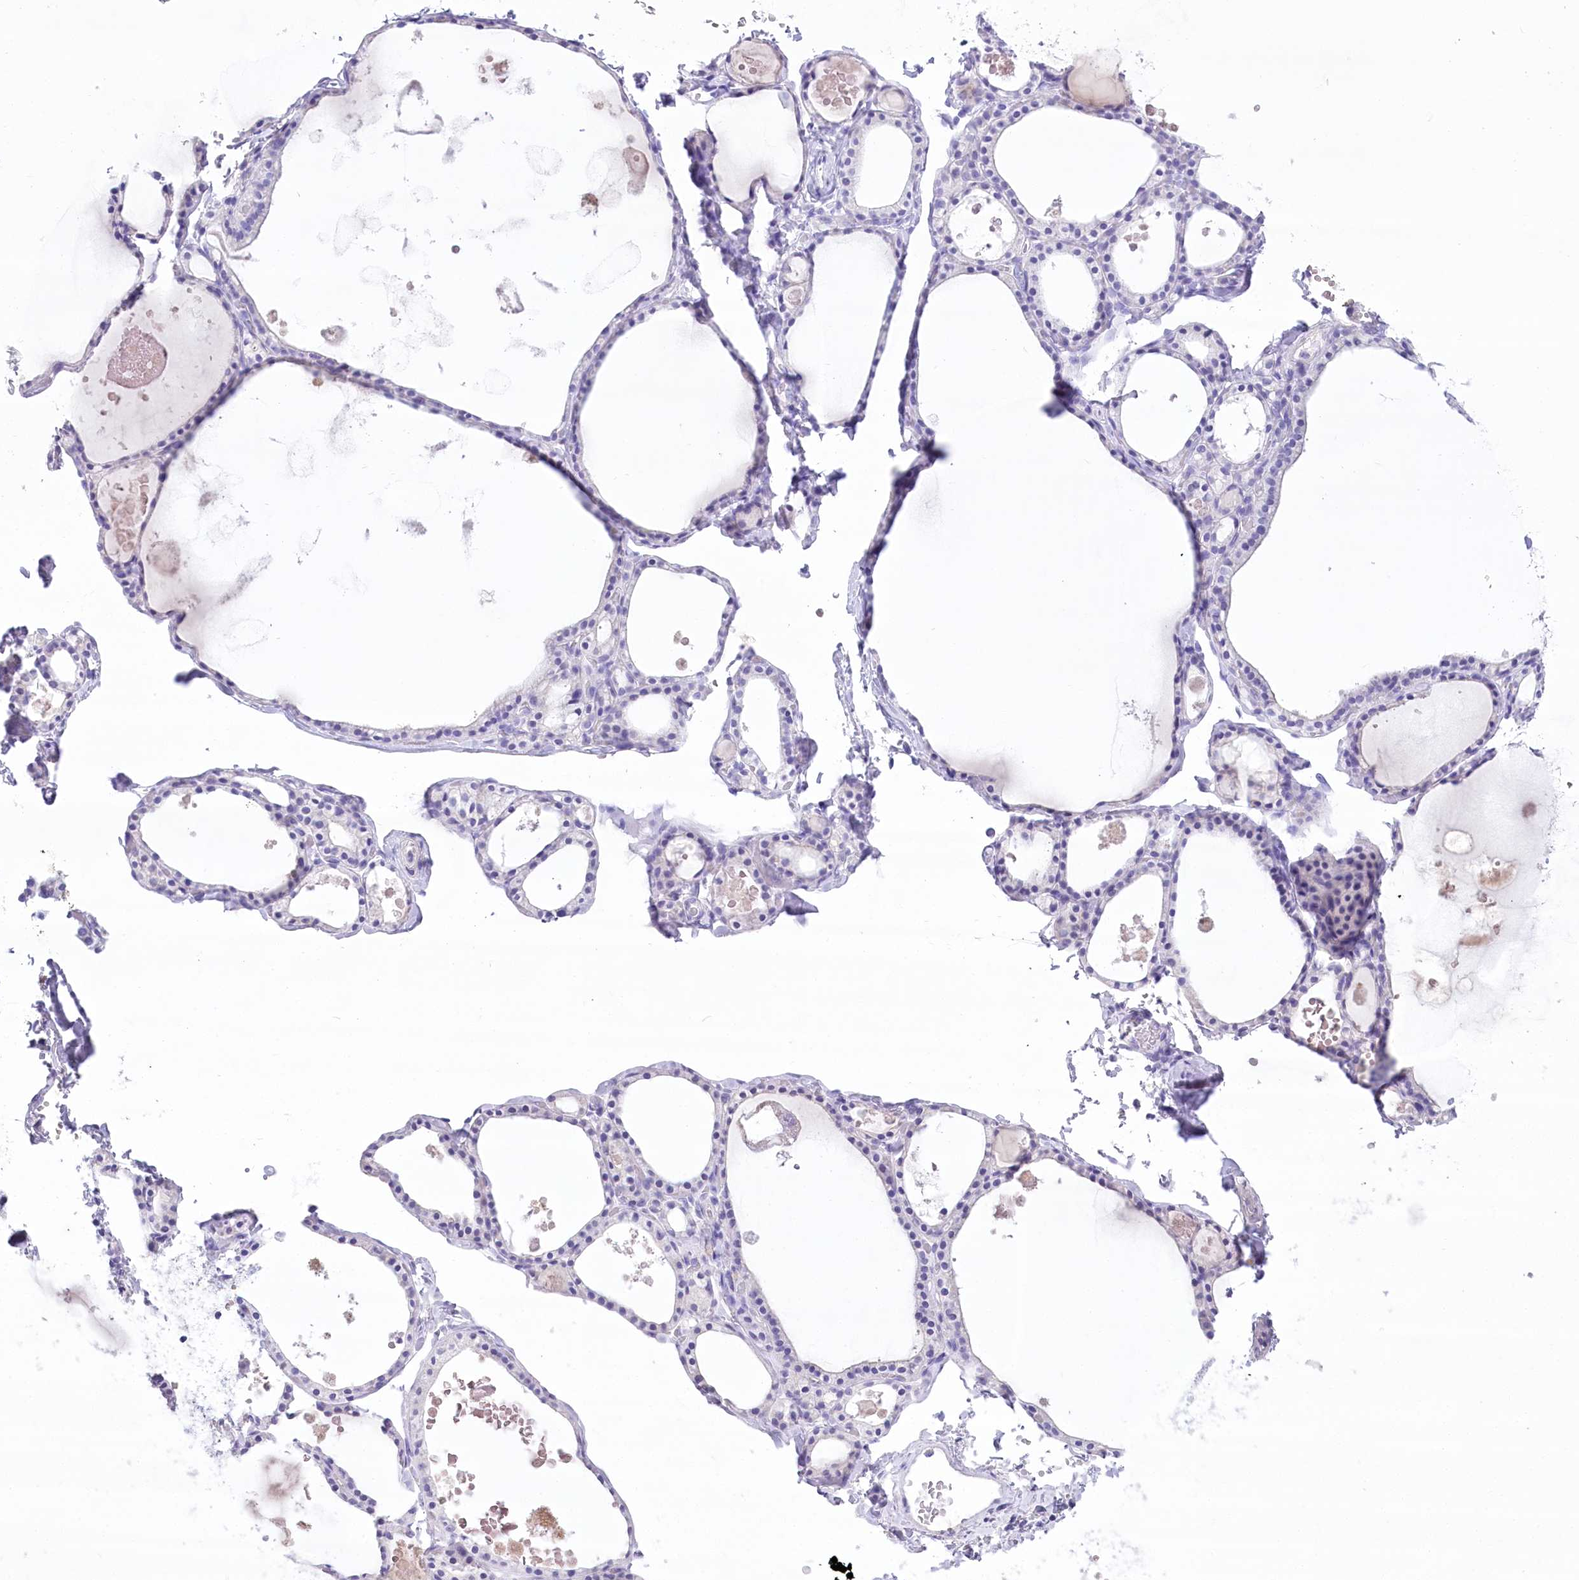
{"staining": {"intensity": "negative", "quantity": "none", "location": "none"}, "tissue": "thyroid gland", "cell_type": "Glandular cells", "image_type": "normal", "snomed": [{"axis": "morphology", "description": "Normal tissue, NOS"}, {"axis": "topography", "description": "Thyroid gland"}], "caption": "Immunohistochemical staining of benign thyroid gland demonstrates no significant staining in glandular cells. (DAB (3,3'-diaminobenzidine) immunohistochemistry, high magnification).", "gene": "PBLD", "patient": {"sex": "male", "age": 56}}